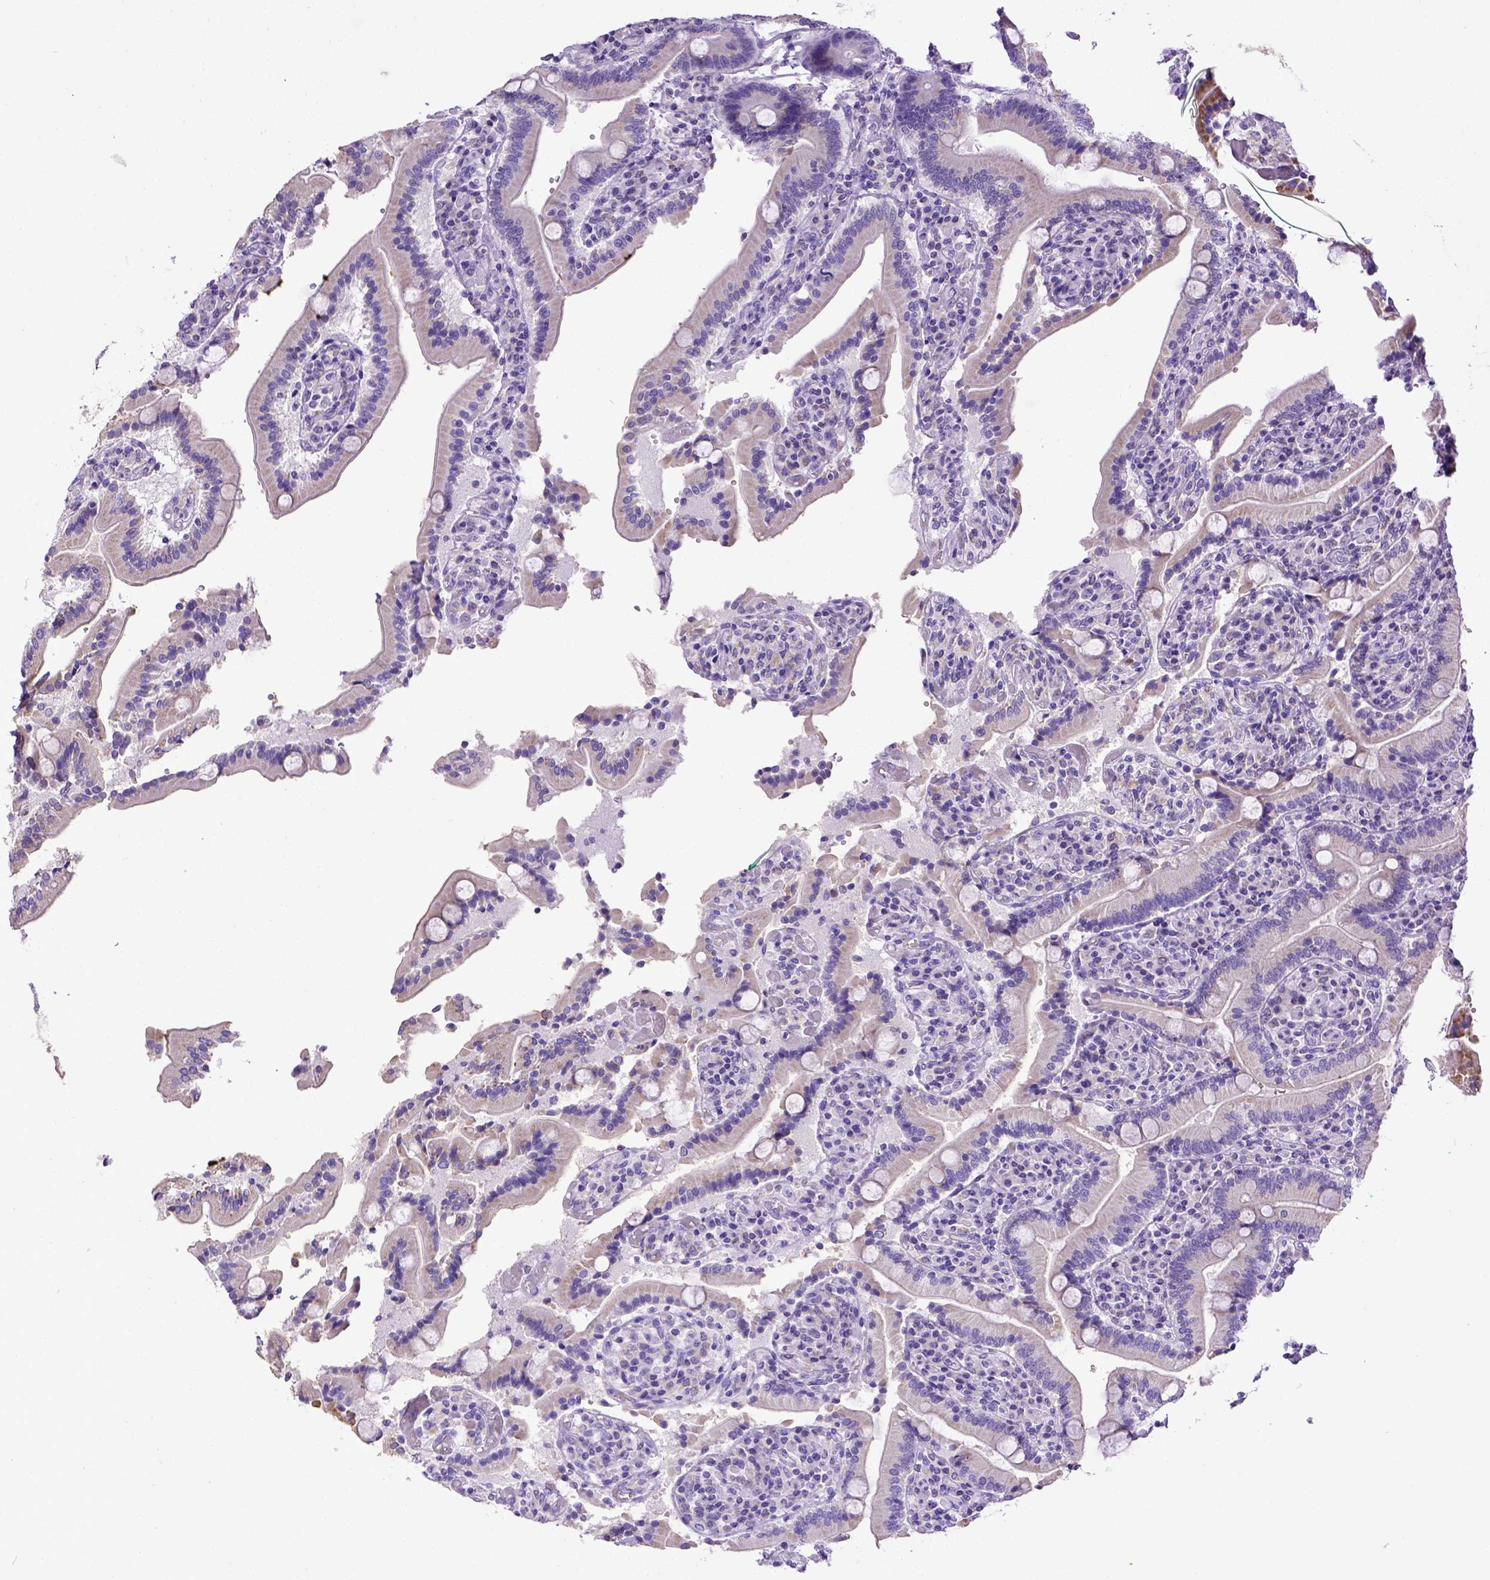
{"staining": {"intensity": "negative", "quantity": "none", "location": "none"}, "tissue": "duodenum", "cell_type": "Glandular cells", "image_type": "normal", "snomed": [{"axis": "morphology", "description": "Normal tissue, NOS"}, {"axis": "topography", "description": "Duodenum"}], "caption": "Image shows no protein staining in glandular cells of normal duodenum. (Brightfield microscopy of DAB (3,3'-diaminobenzidine) immunohistochemistry at high magnification).", "gene": "SPEF1", "patient": {"sex": "female", "age": 62}}